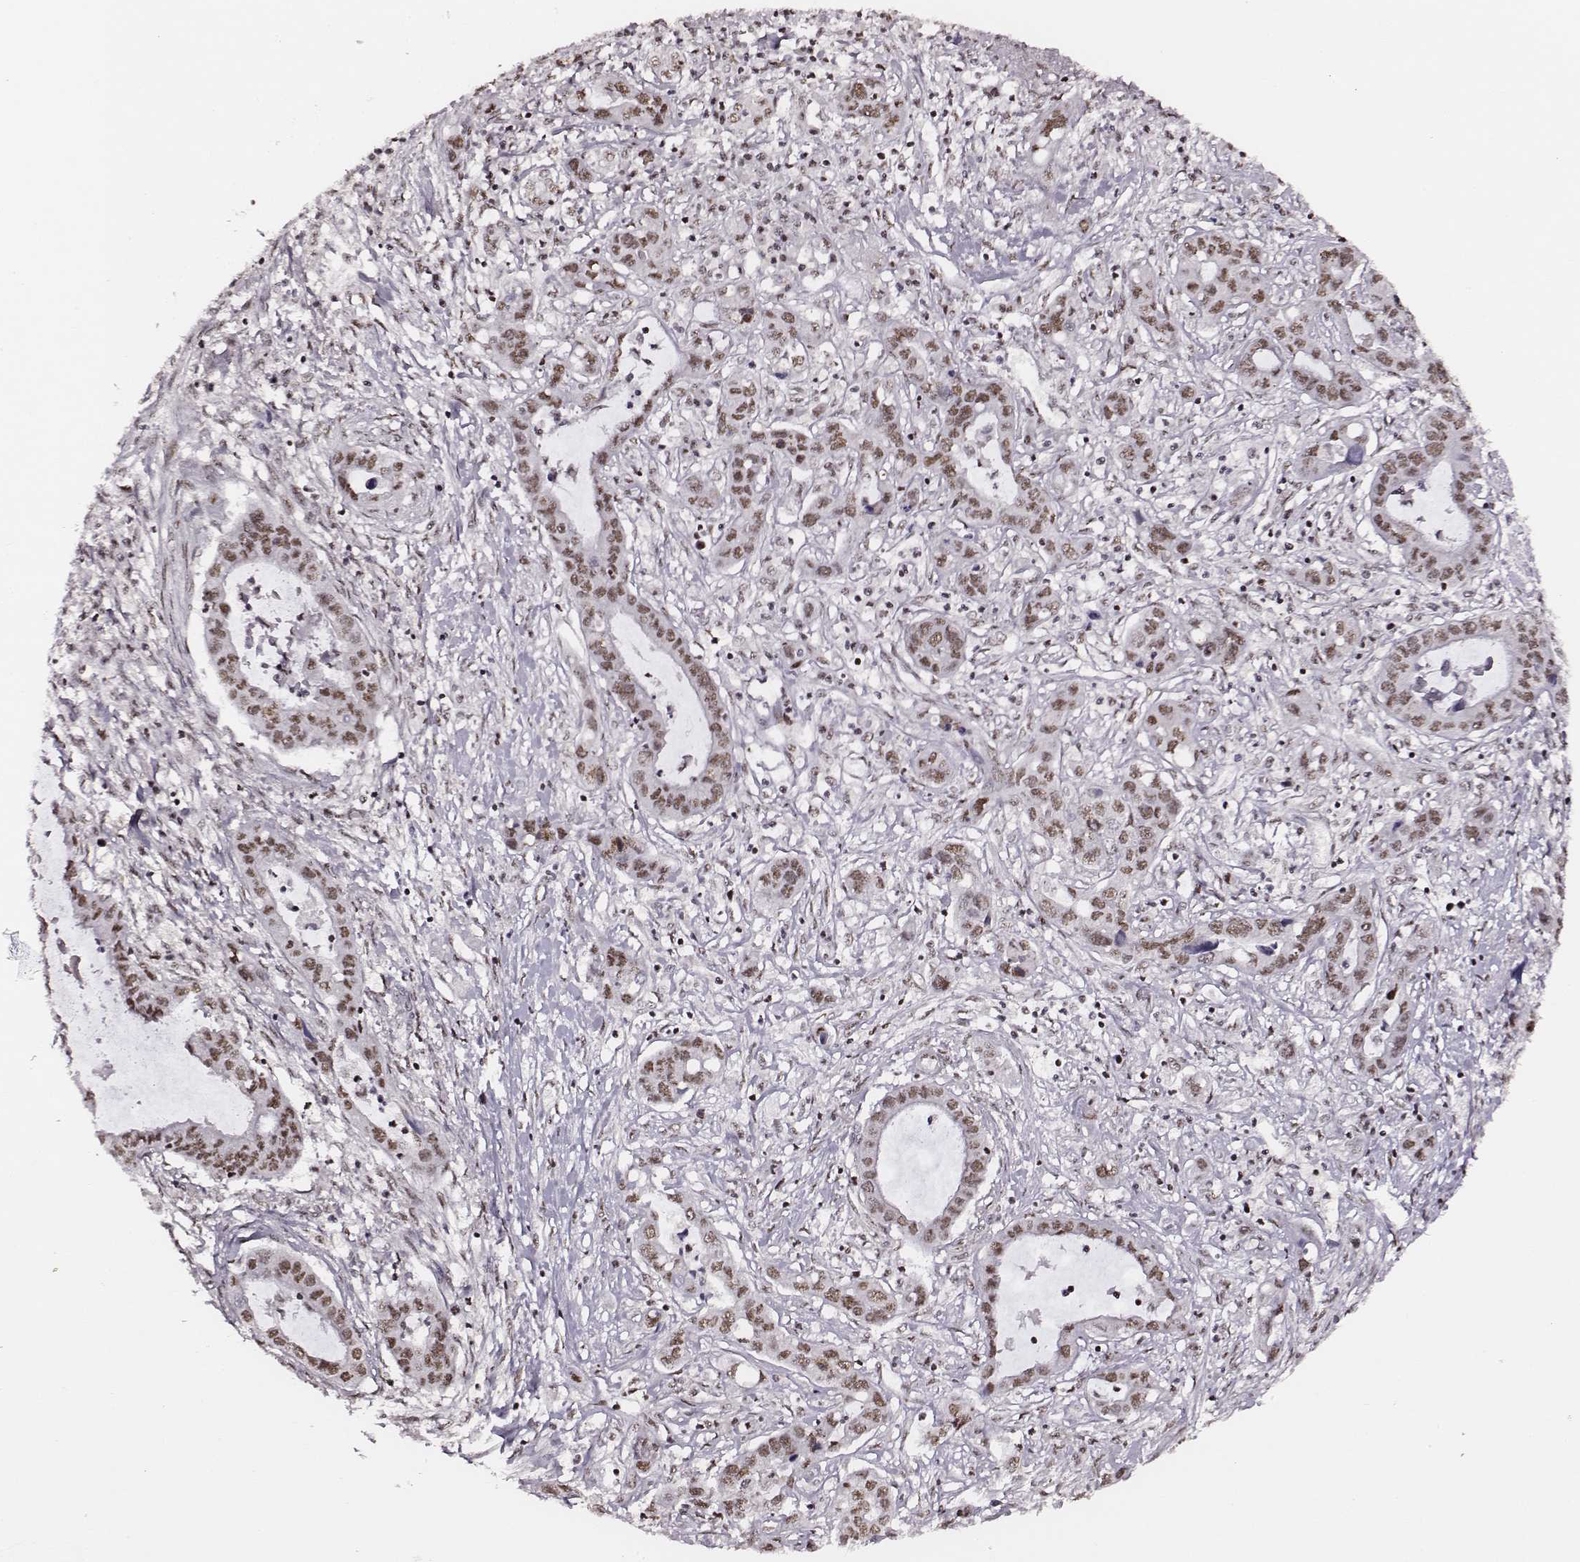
{"staining": {"intensity": "moderate", "quantity": ">75%", "location": "nuclear"}, "tissue": "liver cancer", "cell_type": "Tumor cells", "image_type": "cancer", "snomed": [{"axis": "morphology", "description": "Cholangiocarcinoma"}, {"axis": "topography", "description": "Liver"}], "caption": "Protein staining shows moderate nuclear expression in about >75% of tumor cells in cholangiocarcinoma (liver). (IHC, brightfield microscopy, high magnification).", "gene": "PPARA", "patient": {"sex": "male", "age": 58}}